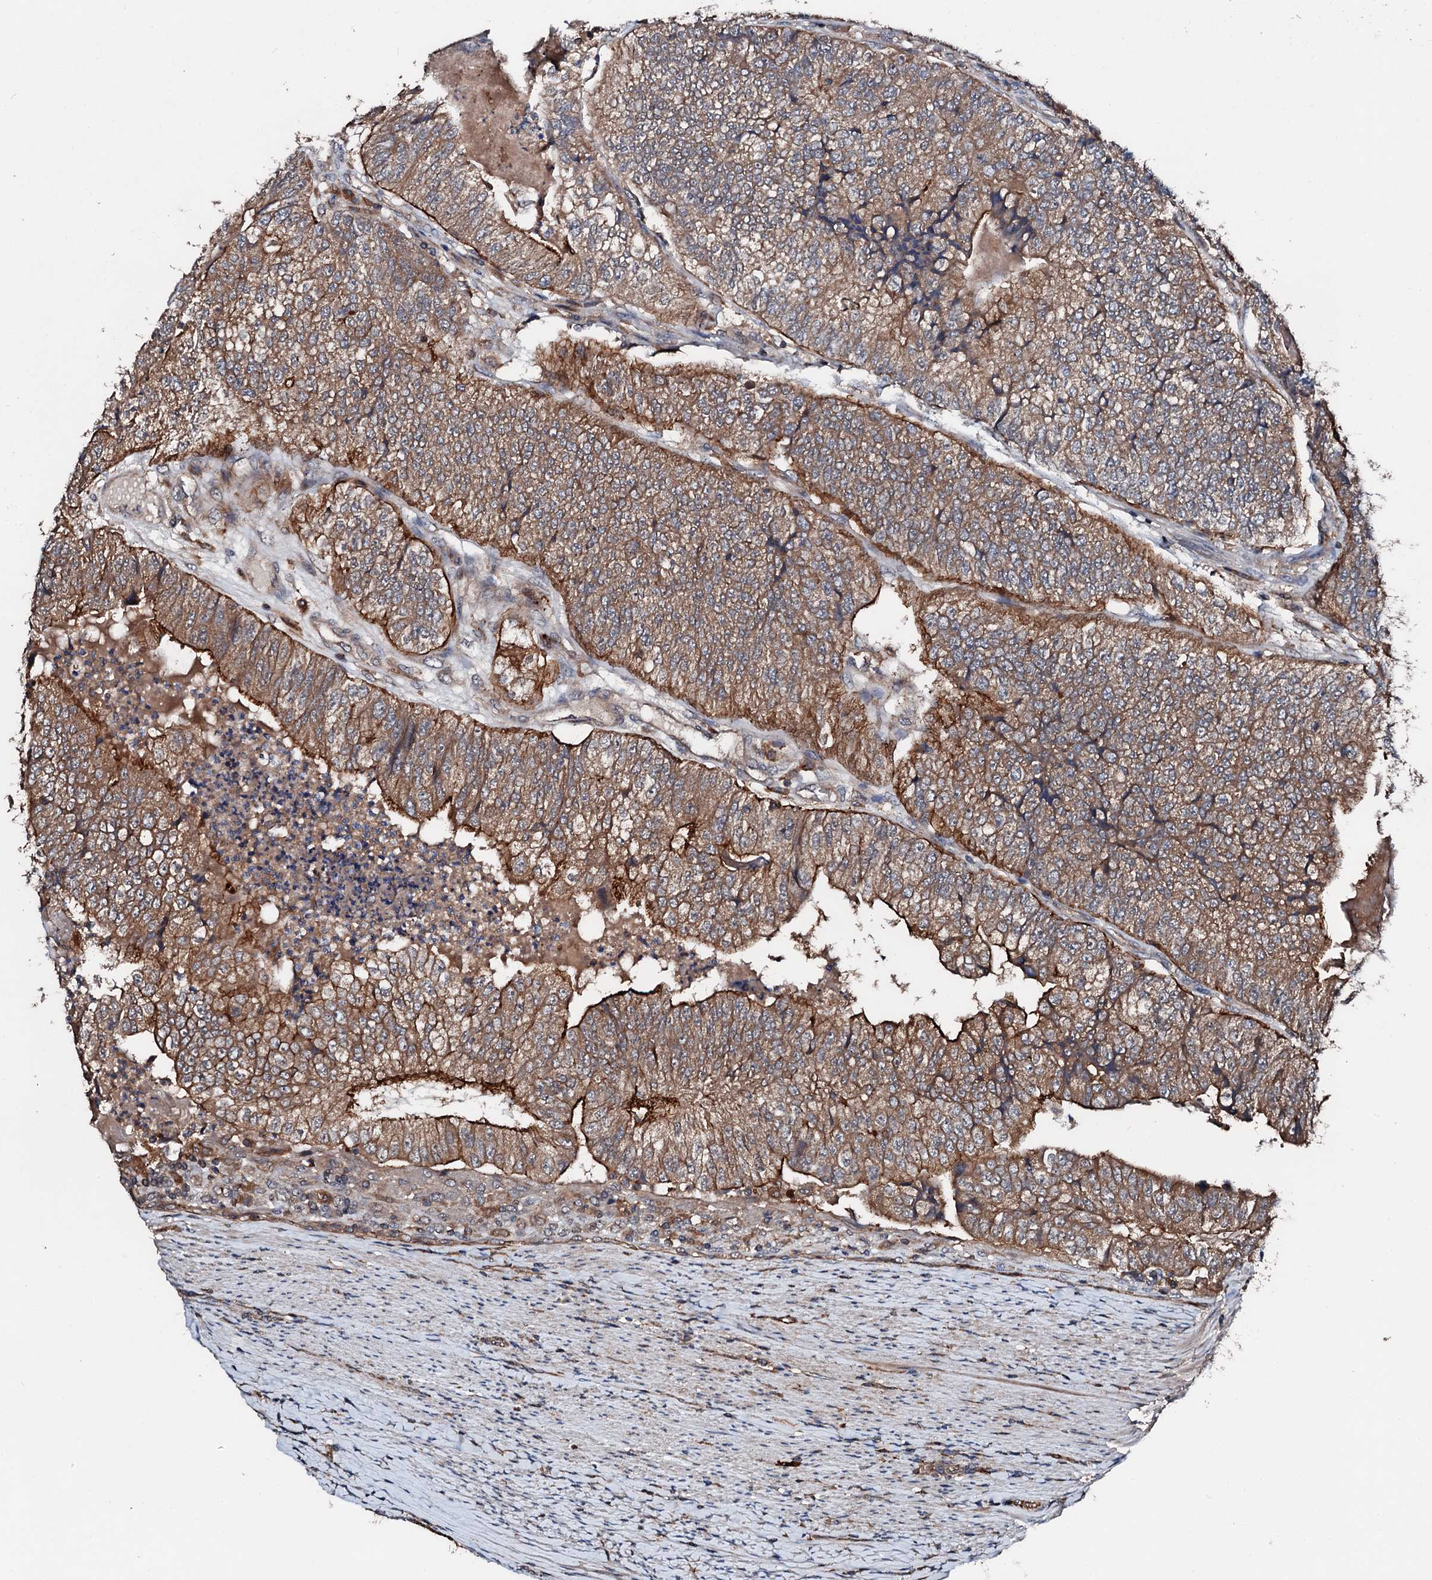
{"staining": {"intensity": "moderate", "quantity": ">75%", "location": "cytoplasmic/membranous"}, "tissue": "colorectal cancer", "cell_type": "Tumor cells", "image_type": "cancer", "snomed": [{"axis": "morphology", "description": "Adenocarcinoma, NOS"}, {"axis": "topography", "description": "Colon"}], "caption": "Protein expression analysis of adenocarcinoma (colorectal) reveals moderate cytoplasmic/membranous positivity in approximately >75% of tumor cells.", "gene": "FGD4", "patient": {"sex": "female", "age": 67}}